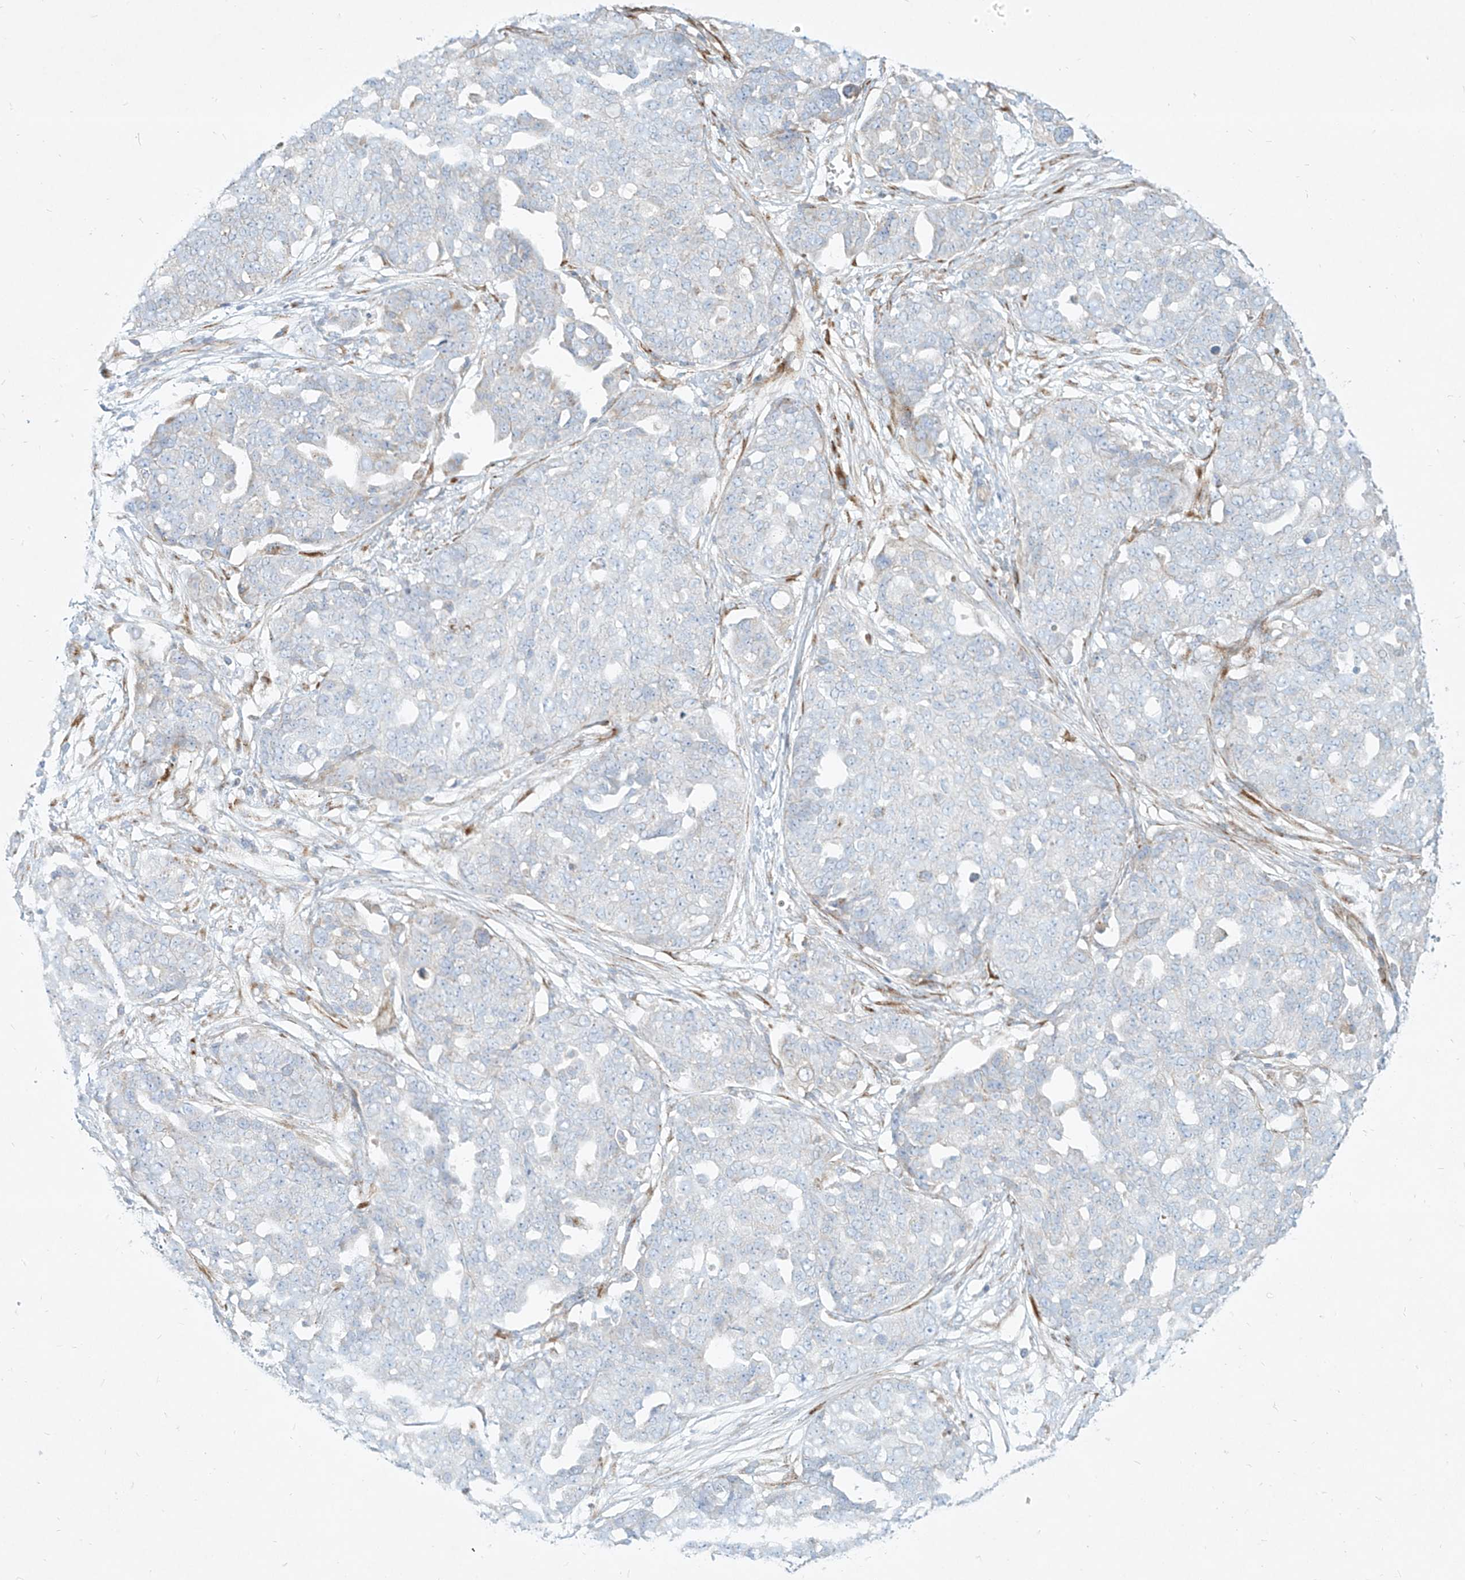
{"staining": {"intensity": "negative", "quantity": "none", "location": "none"}, "tissue": "ovarian cancer", "cell_type": "Tumor cells", "image_type": "cancer", "snomed": [{"axis": "morphology", "description": "Cystadenocarcinoma, serous, NOS"}, {"axis": "topography", "description": "Soft tissue"}, {"axis": "topography", "description": "Ovary"}], "caption": "Immunohistochemistry of human ovarian cancer (serous cystadenocarcinoma) shows no staining in tumor cells. (DAB (3,3'-diaminobenzidine) immunohistochemistry (IHC), high magnification).", "gene": "MTX2", "patient": {"sex": "female", "age": 57}}